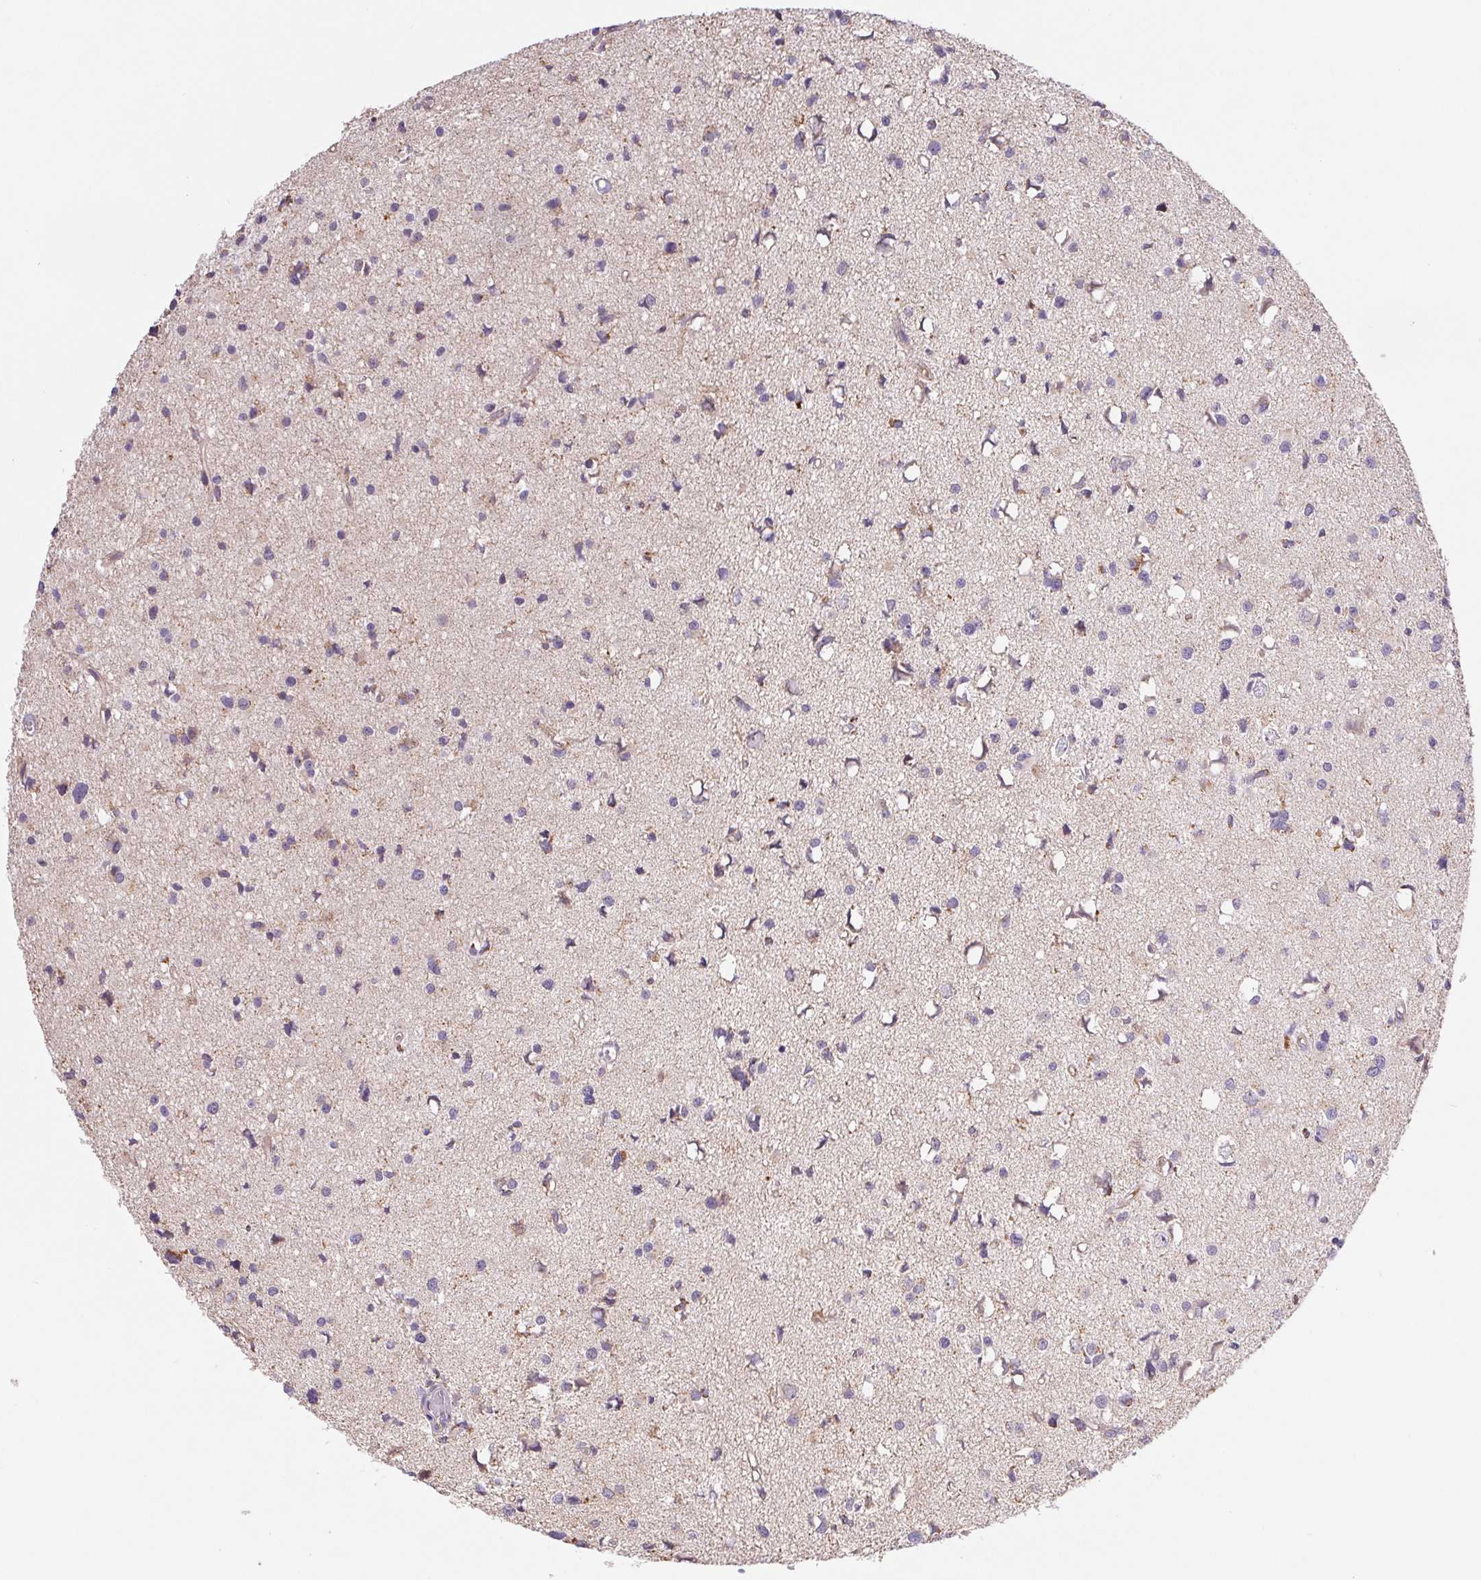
{"staining": {"intensity": "negative", "quantity": "none", "location": "none"}, "tissue": "glioma", "cell_type": "Tumor cells", "image_type": "cancer", "snomed": [{"axis": "morphology", "description": "Glioma, malignant, High grade"}, {"axis": "topography", "description": "Brain"}], "caption": "High magnification brightfield microscopy of glioma stained with DAB (3,3'-diaminobenzidine) (brown) and counterstained with hematoxylin (blue): tumor cells show no significant staining. The staining is performed using DAB brown chromogen with nuclei counter-stained in using hematoxylin.", "gene": "EMC6", "patient": {"sex": "male", "age": 54}}